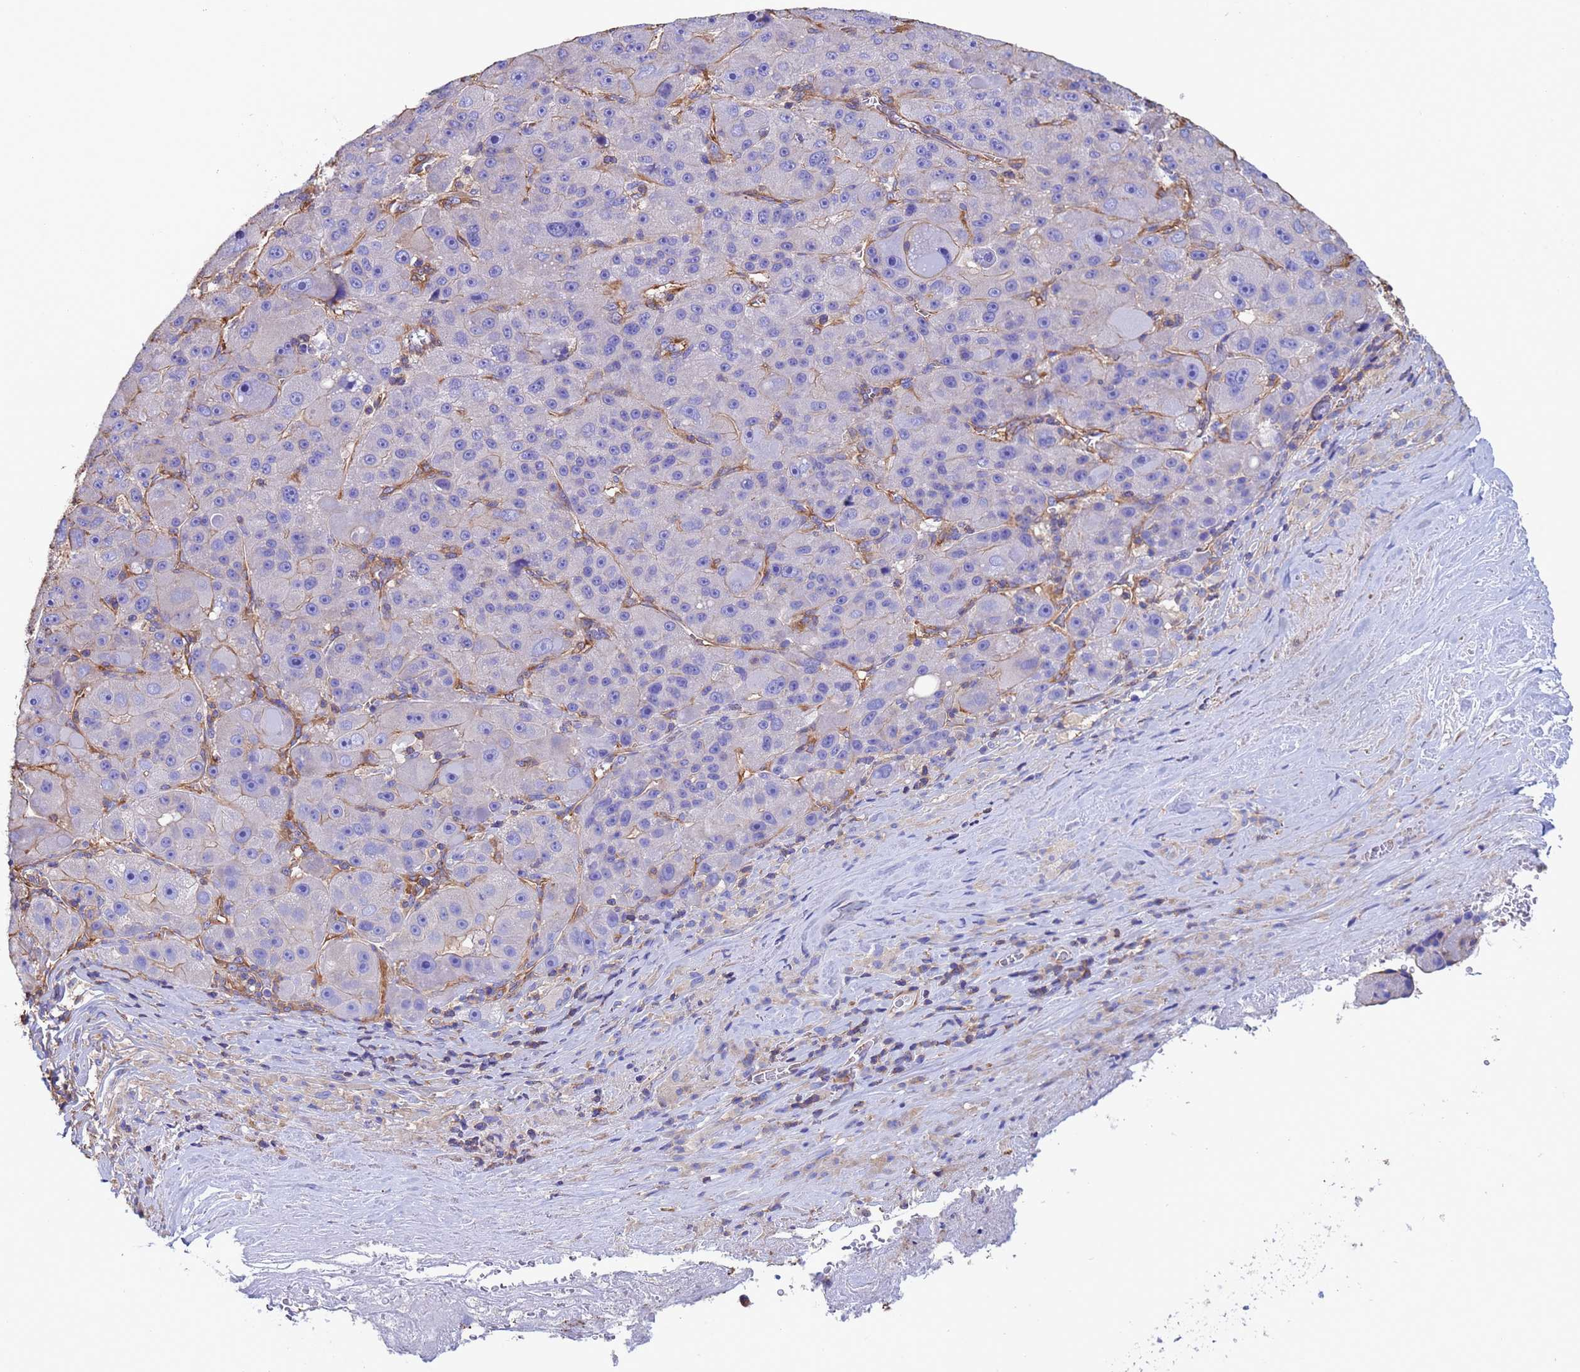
{"staining": {"intensity": "negative", "quantity": "none", "location": "none"}, "tissue": "liver cancer", "cell_type": "Tumor cells", "image_type": "cancer", "snomed": [{"axis": "morphology", "description": "Carcinoma, Hepatocellular, NOS"}, {"axis": "topography", "description": "Liver"}], "caption": "IHC histopathology image of liver cancer (hepatocellular carcinoma) stained for a protein (brown), which shows no expression in tumor cells.", "gene": "MYL12A", "patient": {"sex": "male", "age": 76}}